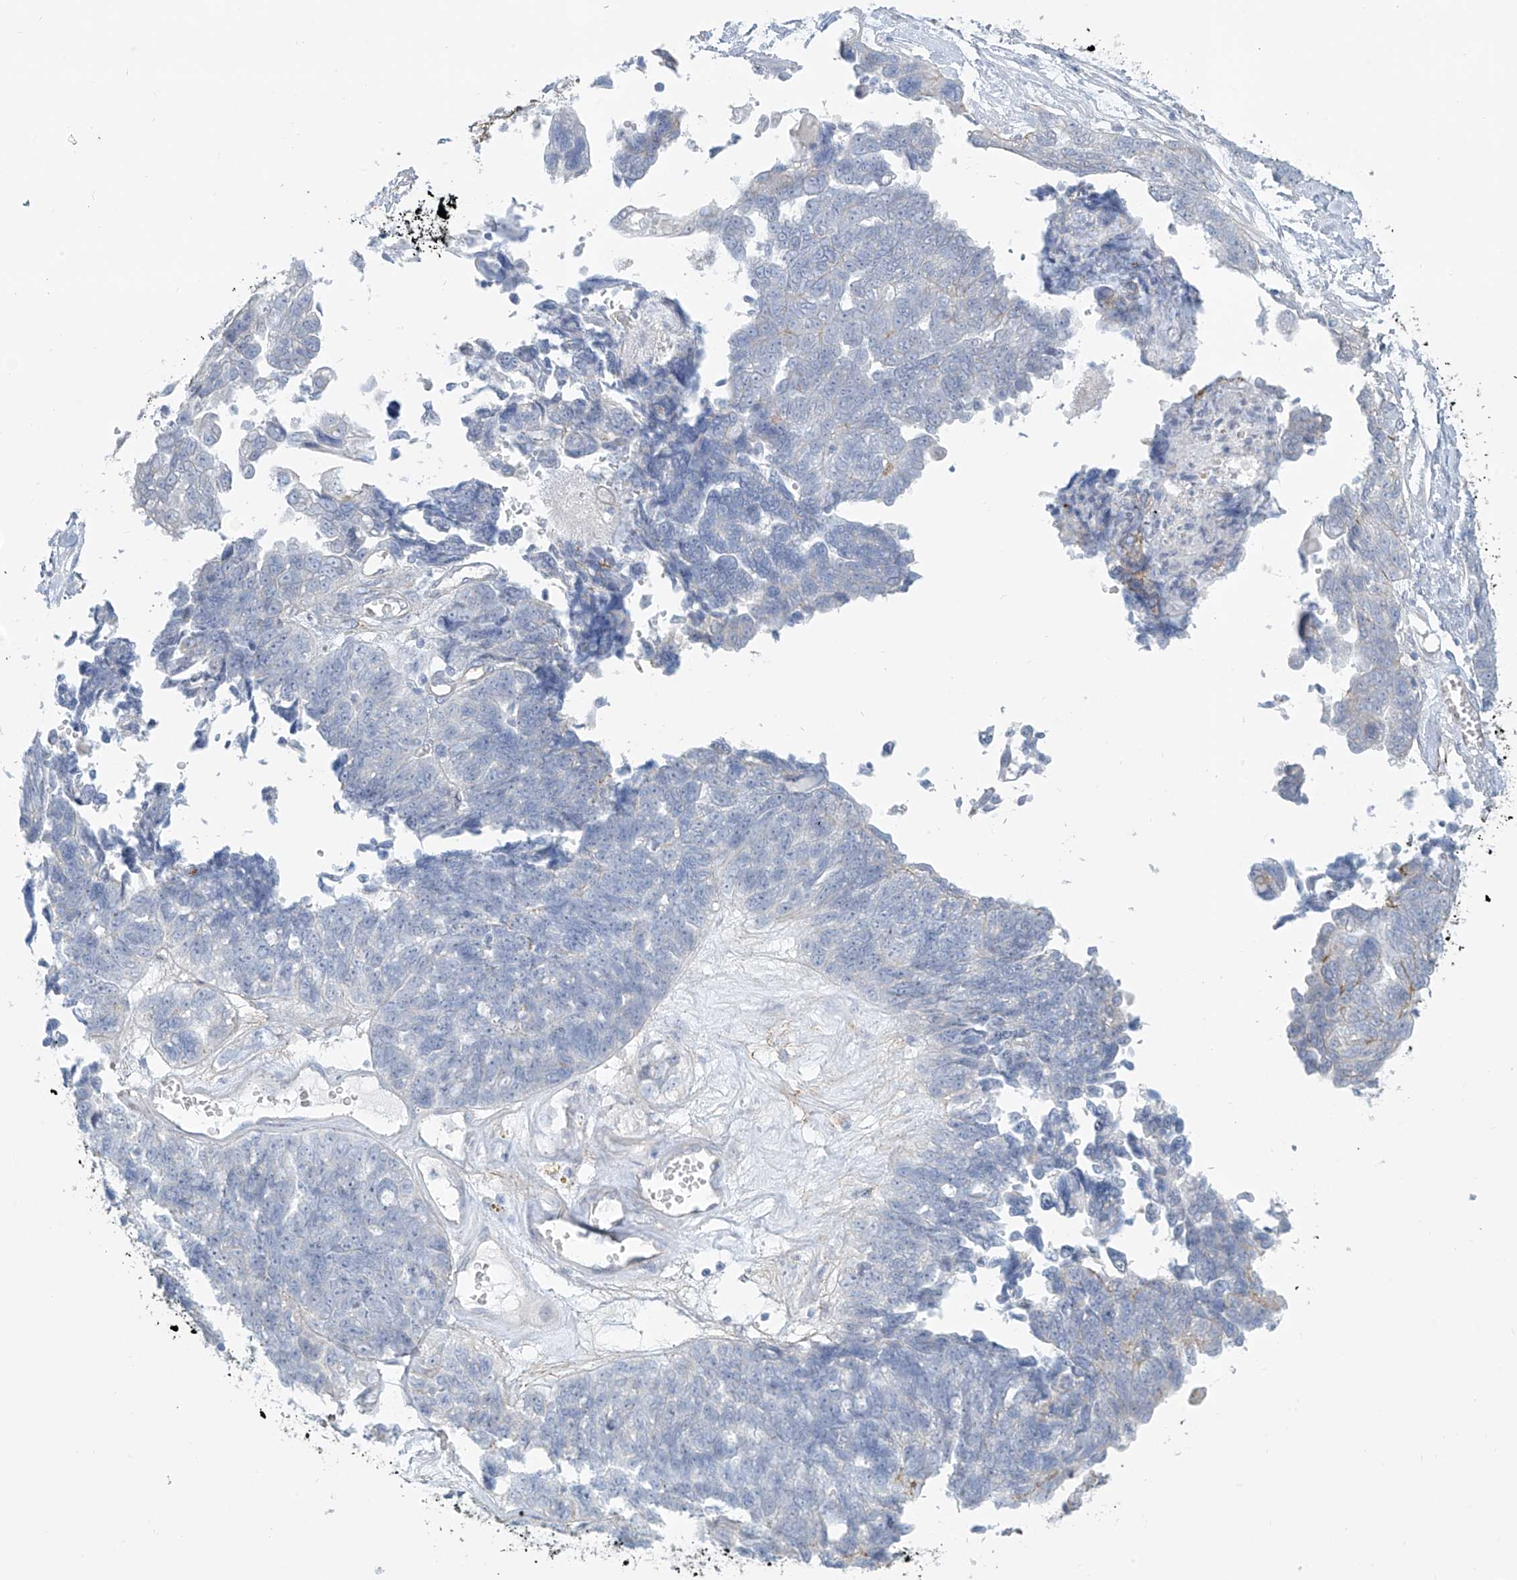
{"staining": {"intensity": "negative", "quantity": "none", "location": "none"}, "tissue": "ovarian cancer", "cell_type": "Tumor cells", "image_type": "cancer", "snomed": [{"axis": "morphology", "description": "Cystadenocarcinoma, serous, NOS"}, {"axis": "topography", "description": "Ovary"}], "caption": "Serous cystadenocarcinoma (ovarian) was stained to show a protein in brown. There is no significant staining in tumor cells.", "gene": "TUBE1", "patient": {"sex": "female", "age": 79}}